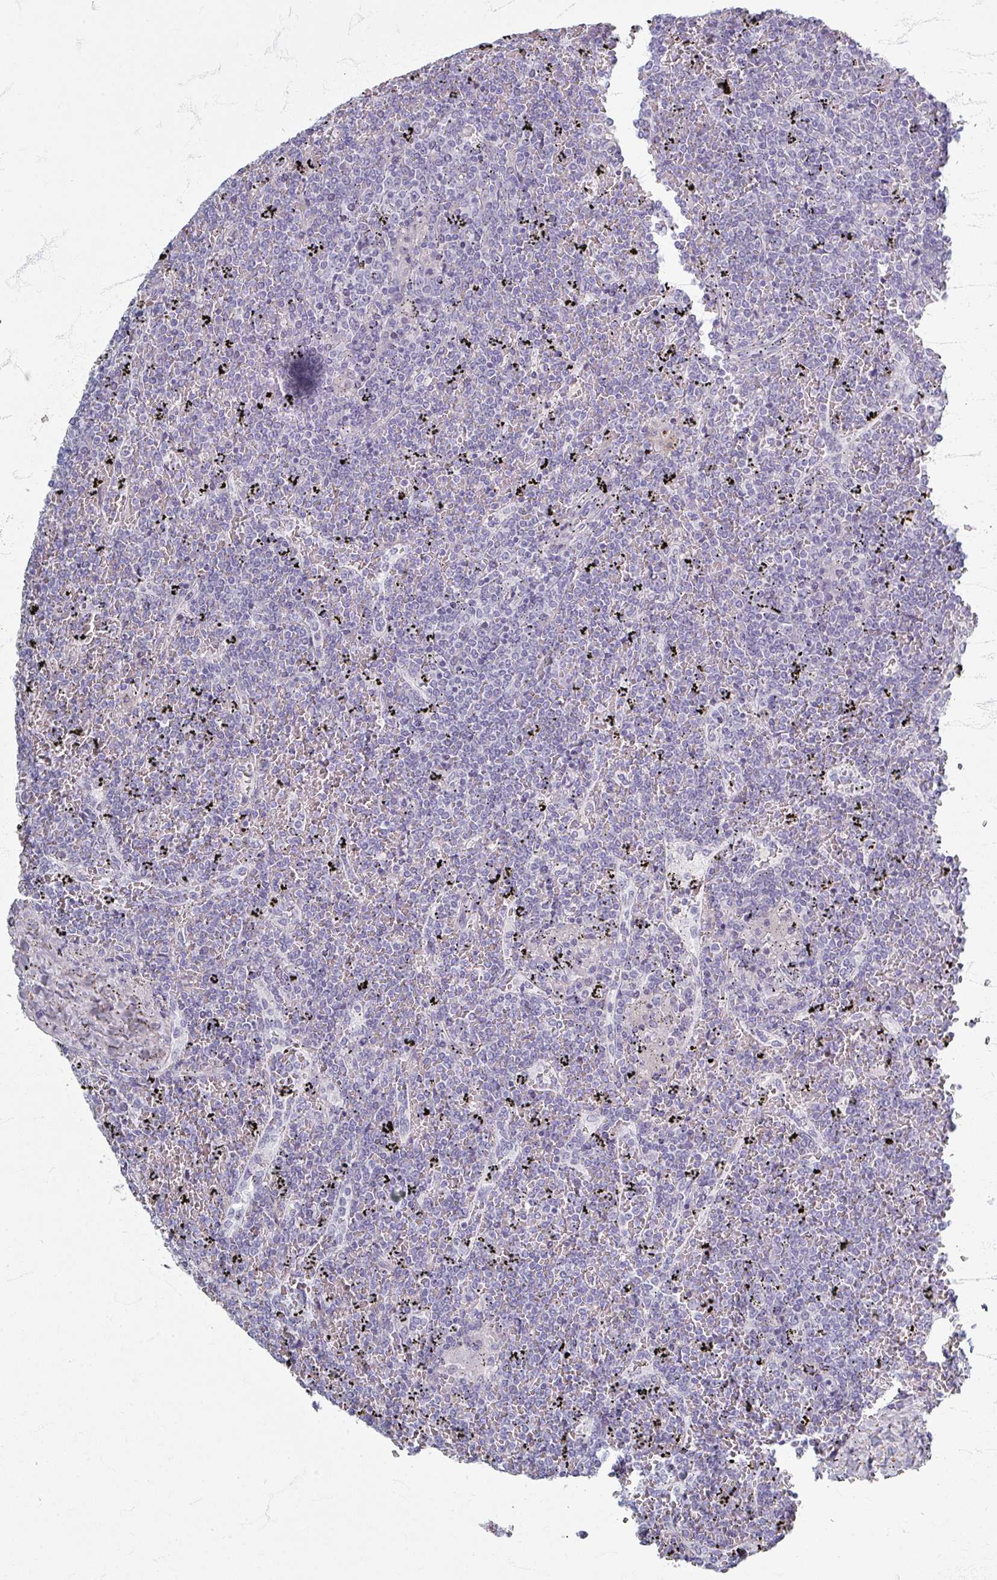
{"staining": {"intensity": "negative", "quantity": "none", "location": "none"}, "tissue": "lymphoma", "cell_type": "Tumor cells", "image_type": "cancer", "snomed": [{"axis": "morphology", "description": "Malignant lymphoma, non-Hodgkin's type, Low grade"}, {"axis": "topography", "description": "Spleen"}], "caption": "There is no significant expression in tumor cells of lymphoma.", "gene": "ZNF878", "patient": {"sex": "female", "age": 19}}